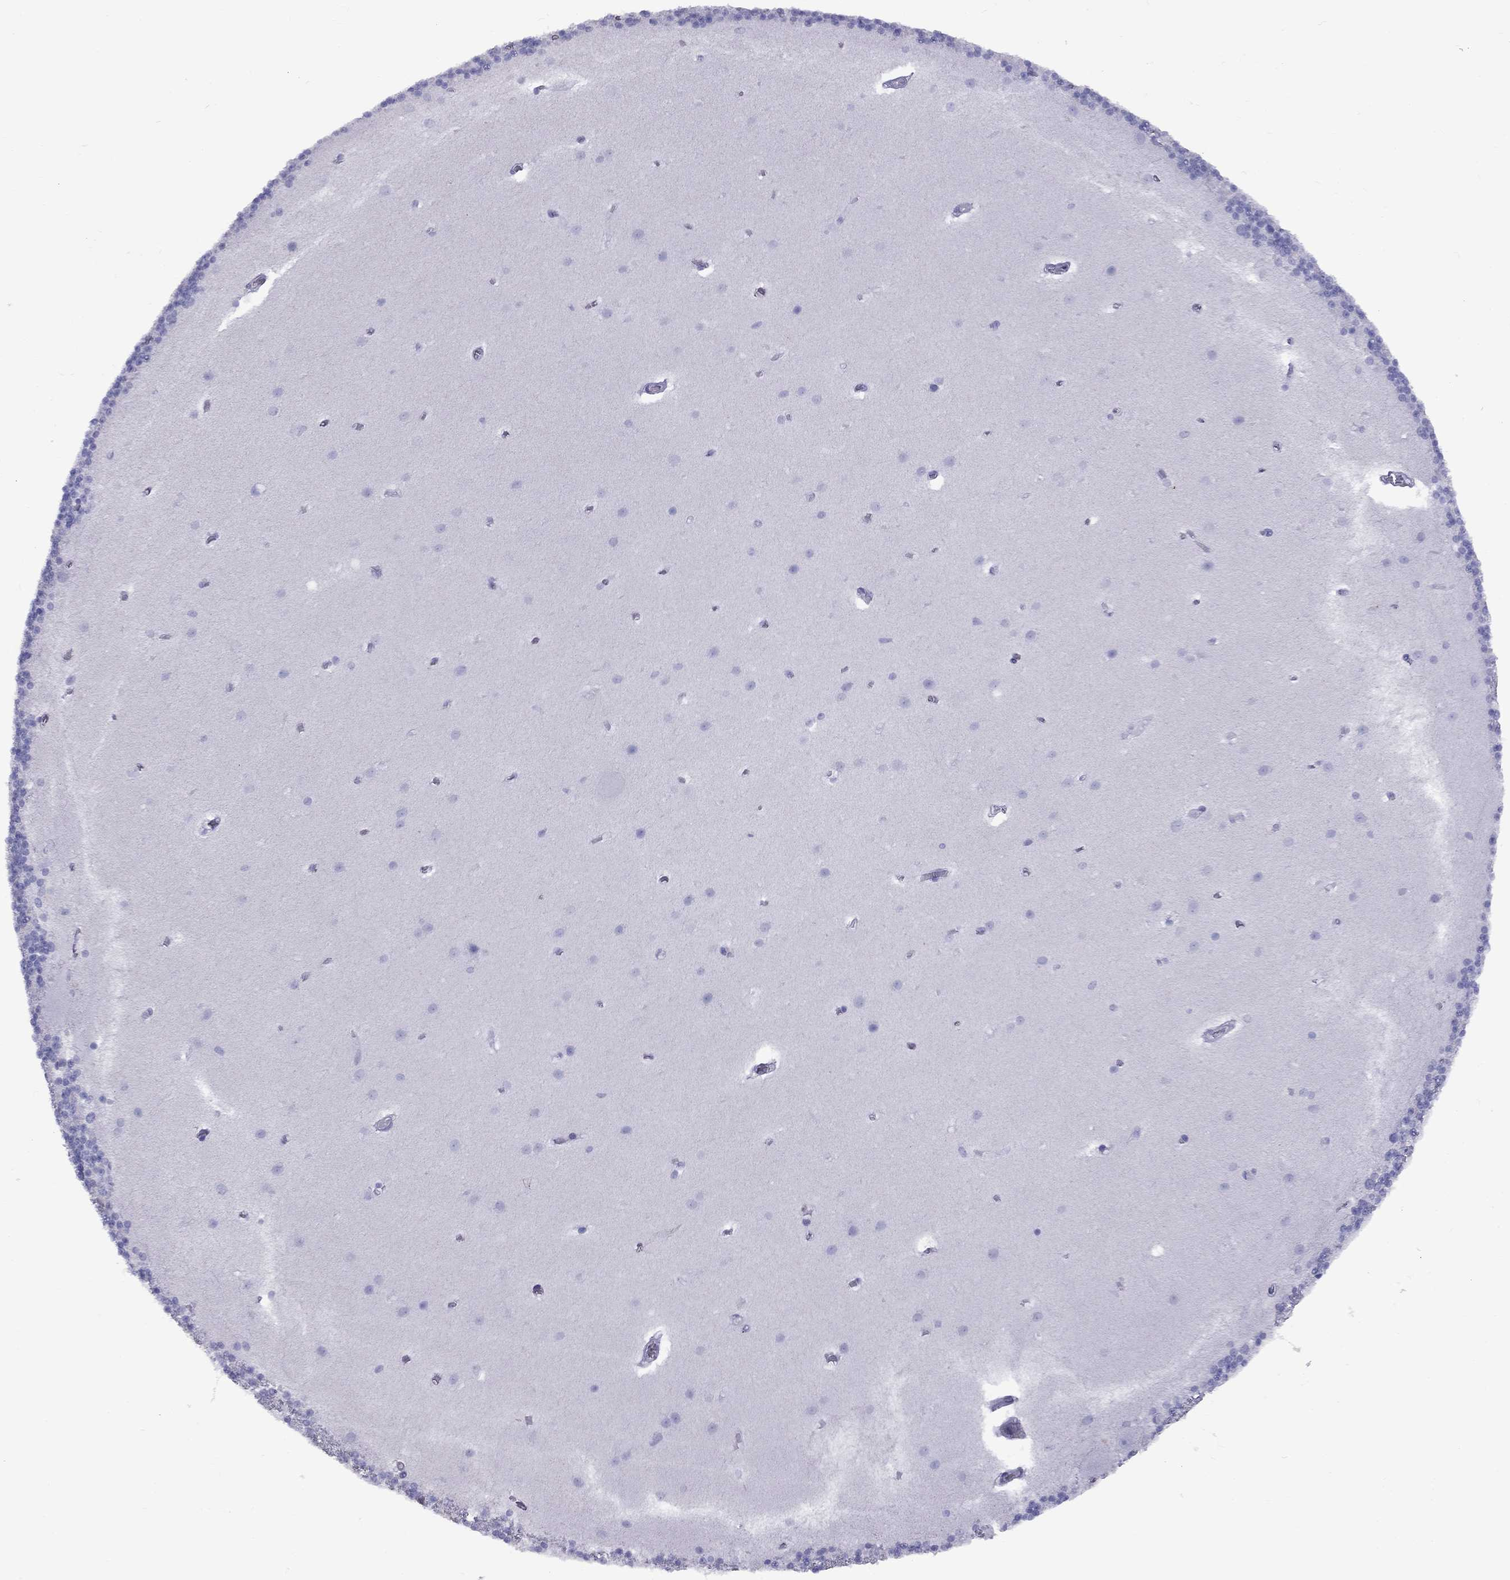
{"staining": {"intensity": "negative", "quantity": "none", "location": "none"}, "tissue": "cerebellum", "cell_type": "Cells in granular layer", "image_type": "normal", "snomed": [{"axis": "morphology", "description": "Normal tissue, NOS"}, {"axis": "topography", "description": "Cerebellum"}], "caption": "A photomicrograph of human cerebellum is negative for staining in cells in granular layer.", "gene": "FSCN3", "patient": {"sex": "male", "age": 70}}